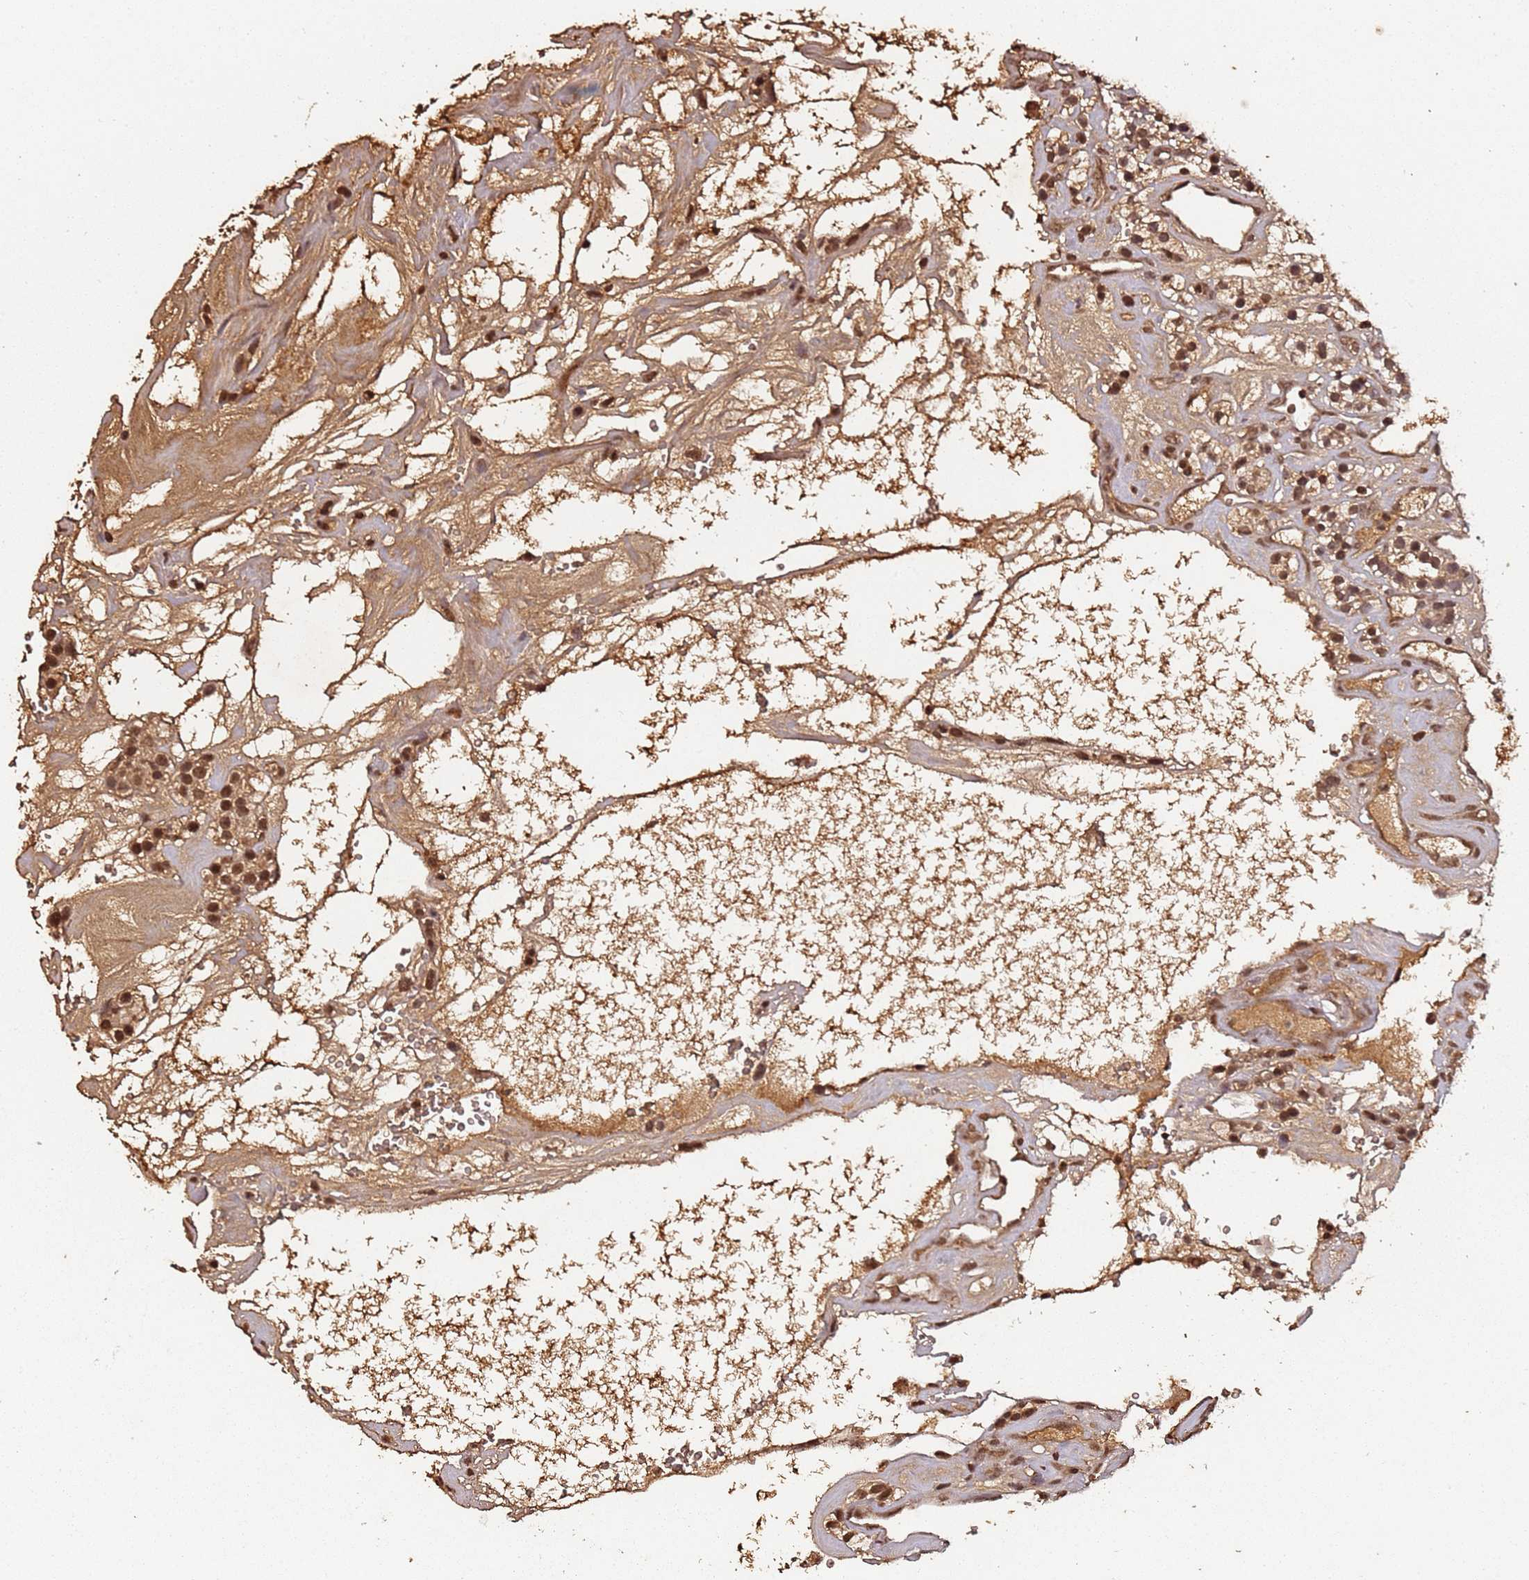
{"staining": {"intensity": "strong", "quantity": ">75%", "location": "nuclear"}, "tissue": "renal cancer", "cell_type": "Tumor cells", "image_type": "cancer", "snomed": [{"axis": "morphology", "description": "Adenocarcinoma, NOS"}, {"axis": "topography", "description": "Kidney"}], "caption": "A high-resolution histopathology image shows immunohistochemistry staining of renal adenocarcinoma, which demonstrates strong nuclear expression in approximately >75% of tumor cells.", "gene": "COL1A2", "patient": {"sex": "female", "age": 57}}